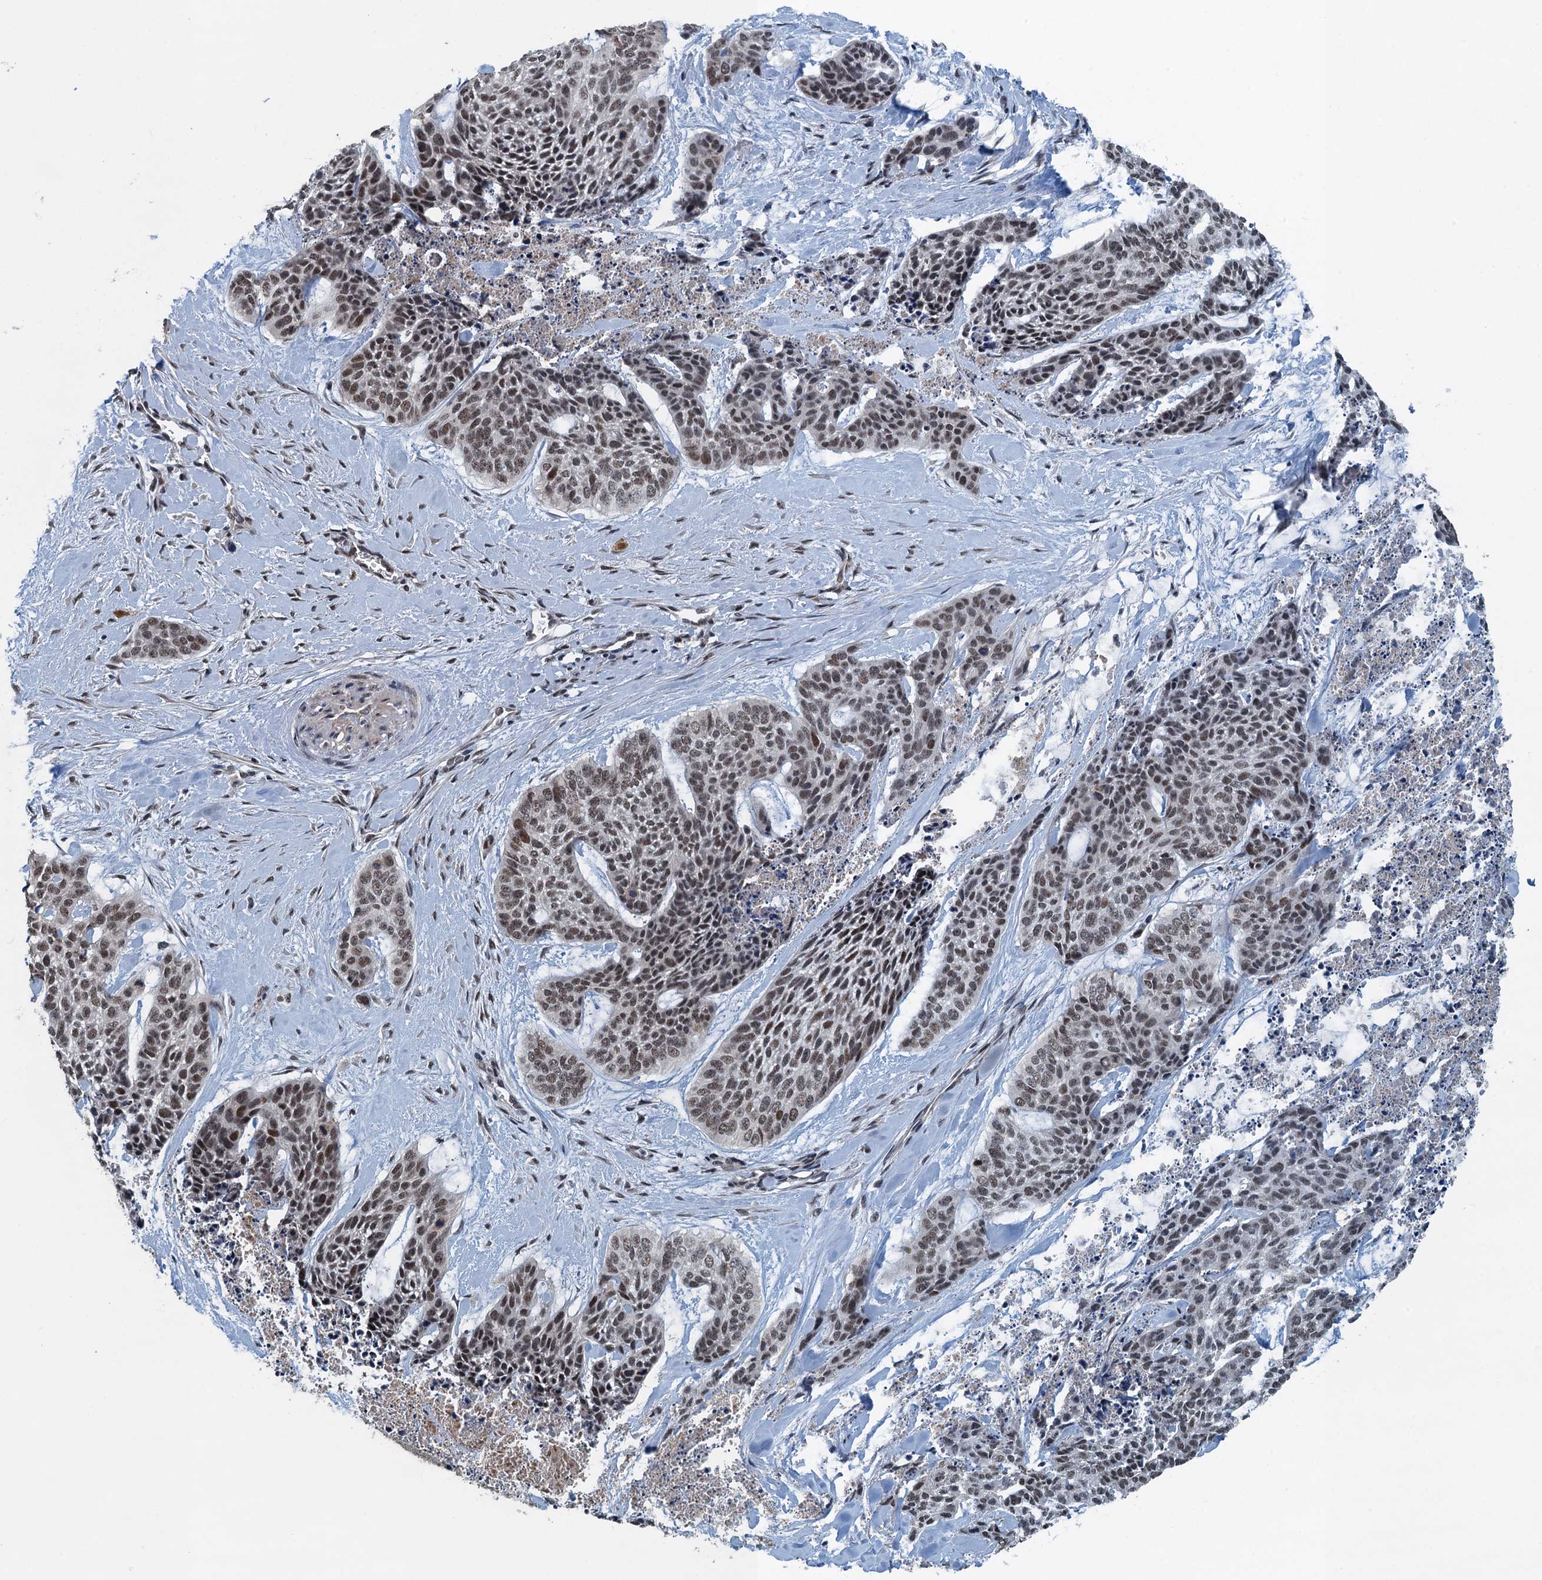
{"staining": {"intensity": "moderate", "quantity": ">75%", "location": "nuclear"}, "tissue": "skin cancer", "cell_type": "Tumor cells", "image_type": "cancer", "snomed": [{"axis": "morphology", "description": "Basal cell carcinoma"}, {"axis": "topography", "description": "Skin"}], "caption": "Immunohistochemical staining of skin basal cell carcinoma displays moderate nuclear protein positivity in approximately >75% of tumor cells.", "gene": "MTA3", "patient": {"sex": "female", "age": 64}}